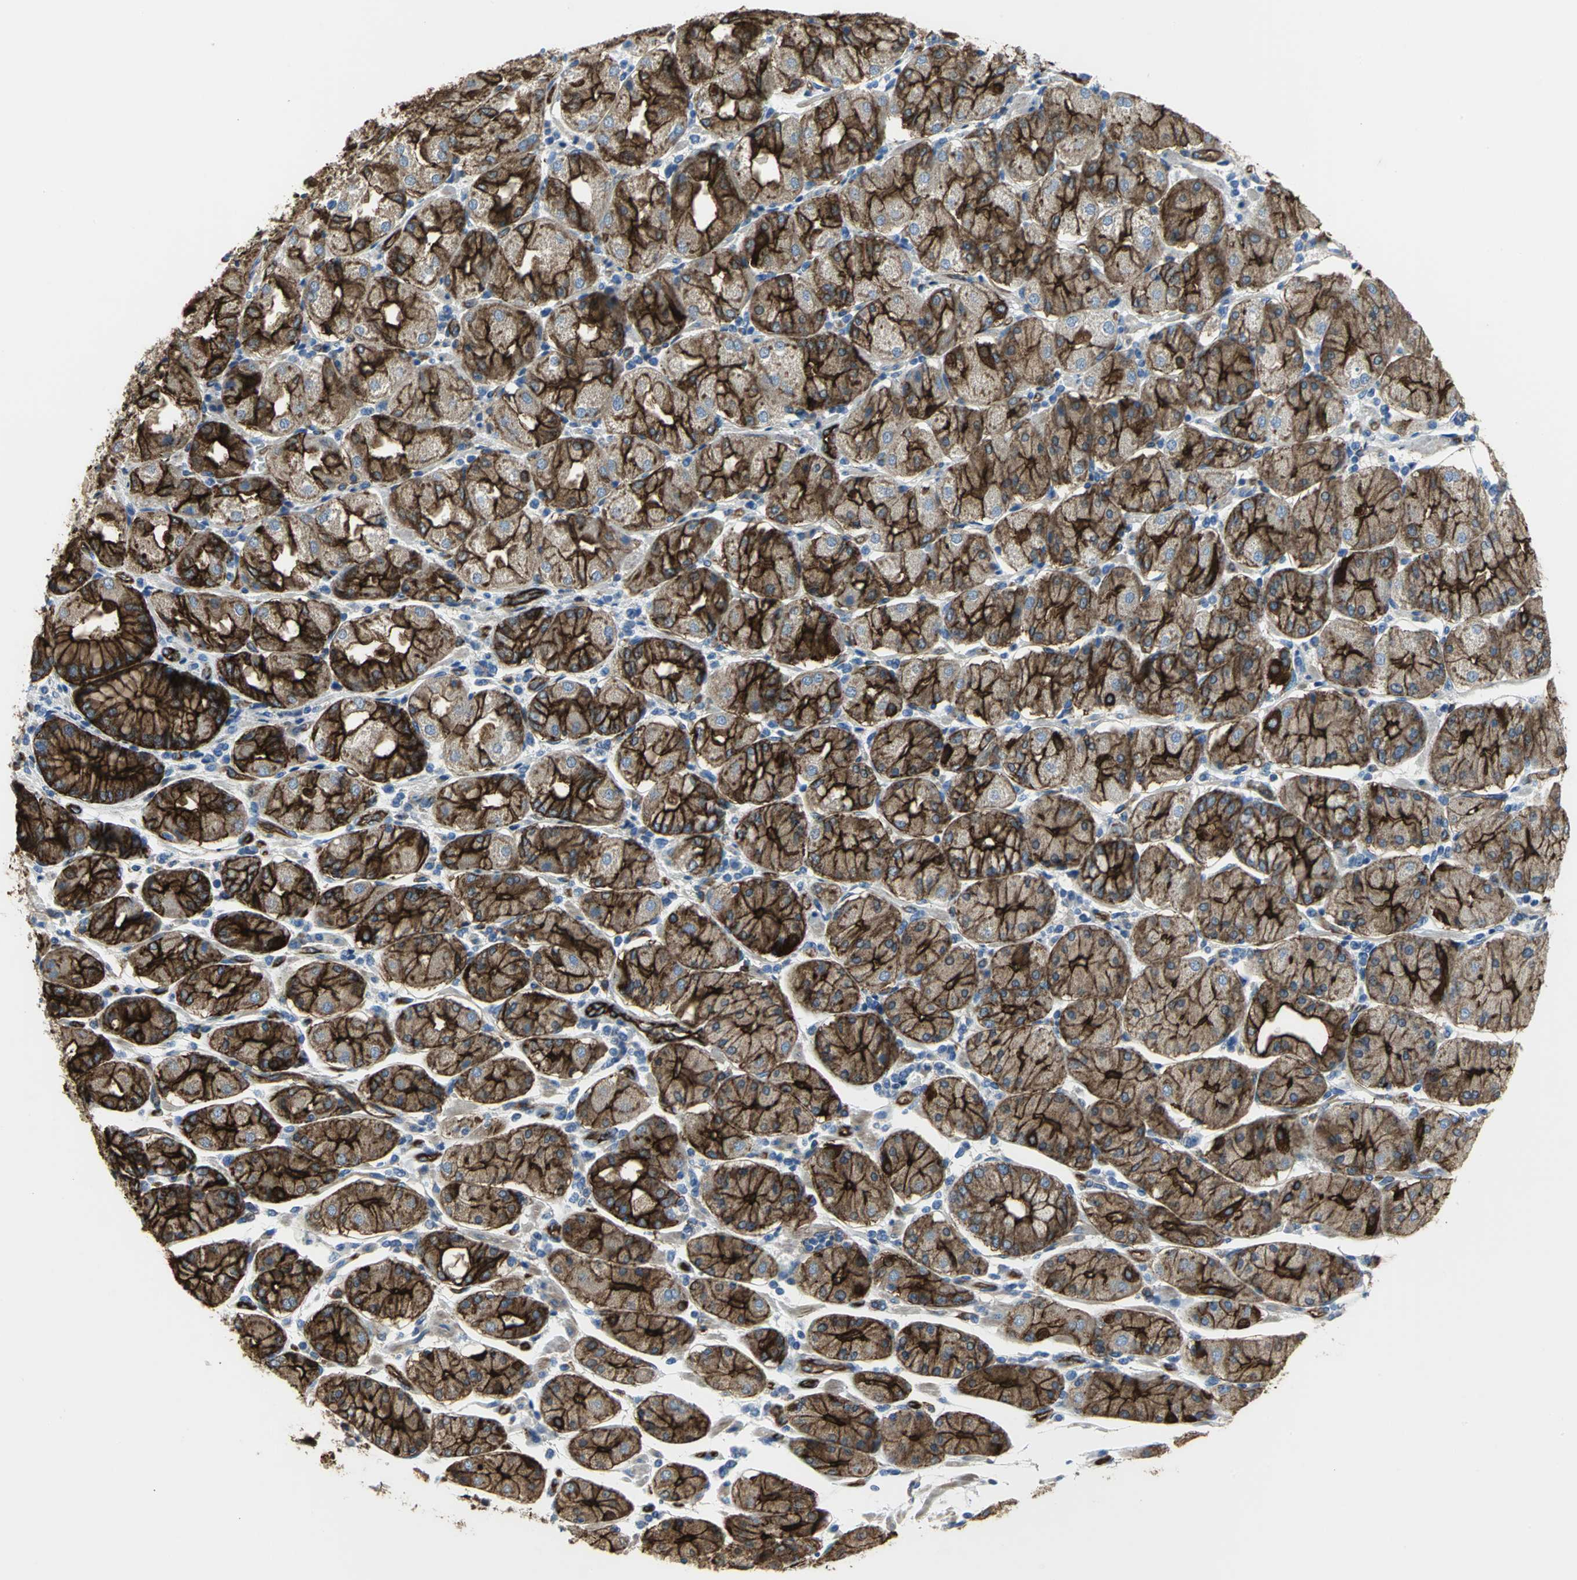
{"staining": {"intensity": "strong", "quantity": ">75%", "location": "cytoplasmic/membranous"}, "tissue": "stomach cancer", "cell_type": "Tumor cells", "image_type": "cancer", "snomed": [{"axis": "morphology", "description": "Normal tissue, NOS"}, {"axis": "morphology", "description": "Adenocarcinoma, NOS"}, {"axis": "topography", "description": "Stomach, upper"}, {"axis": "topography", "description": "Stomach"}], "caption": "This is an image of immunohistochemistry staining of stomach adenocarcinoma, which shows strong staining in the cytoplasmic/membranous of tumor cells.", "gene": "FLNB", "patient": {"sex": "male", "age": 59}}